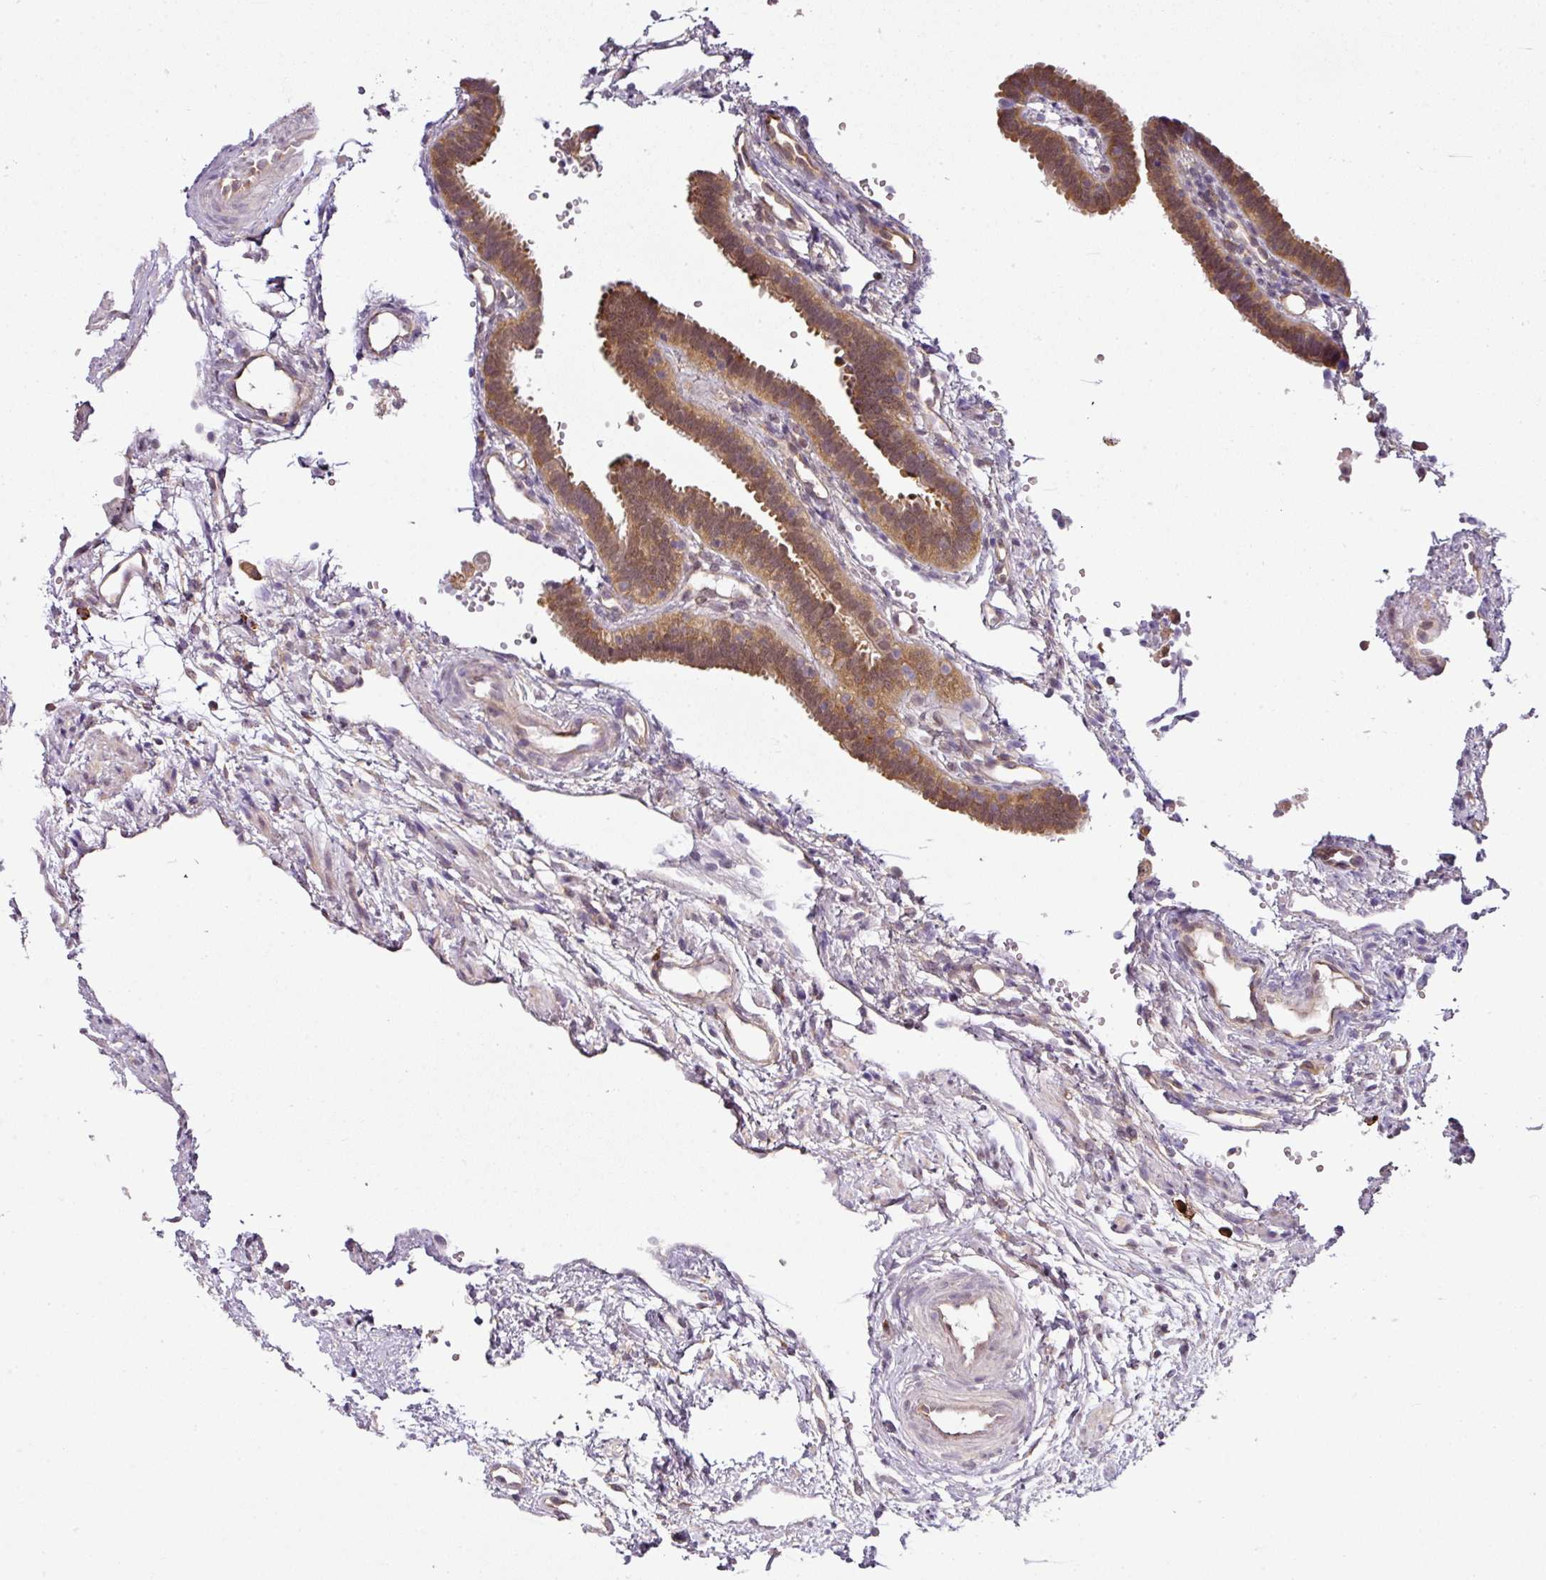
{"staining": {"intensity": "moderate", "quantity": ">75%", "location": "cytoplasmic/membranous,nuclear"}, "tissue": "fallopian tube", "cell_type": "Glandular cells", "image_type": "normal", "snomed": [{"axis": "morphology", "description": "Normal tissue, NOS"}, {"axis": "topography", "description": "Fallopian tube"}], "caption": "DAB (3,3'-diaminobenzidine) immunohistochemical staining of normal fallopian tube shows moderate cytoplasmic/membranous,nuclear protein positivity in about >75% of glandular cells. The staining is performed using DAB (3,3'-diaminobenzidine) brown chromogen to label protein expression. The nuclei are counter-stained blue using hematoxylin.", "gene": "RBM14", "patient": {"sex": "female", "age": 37}}